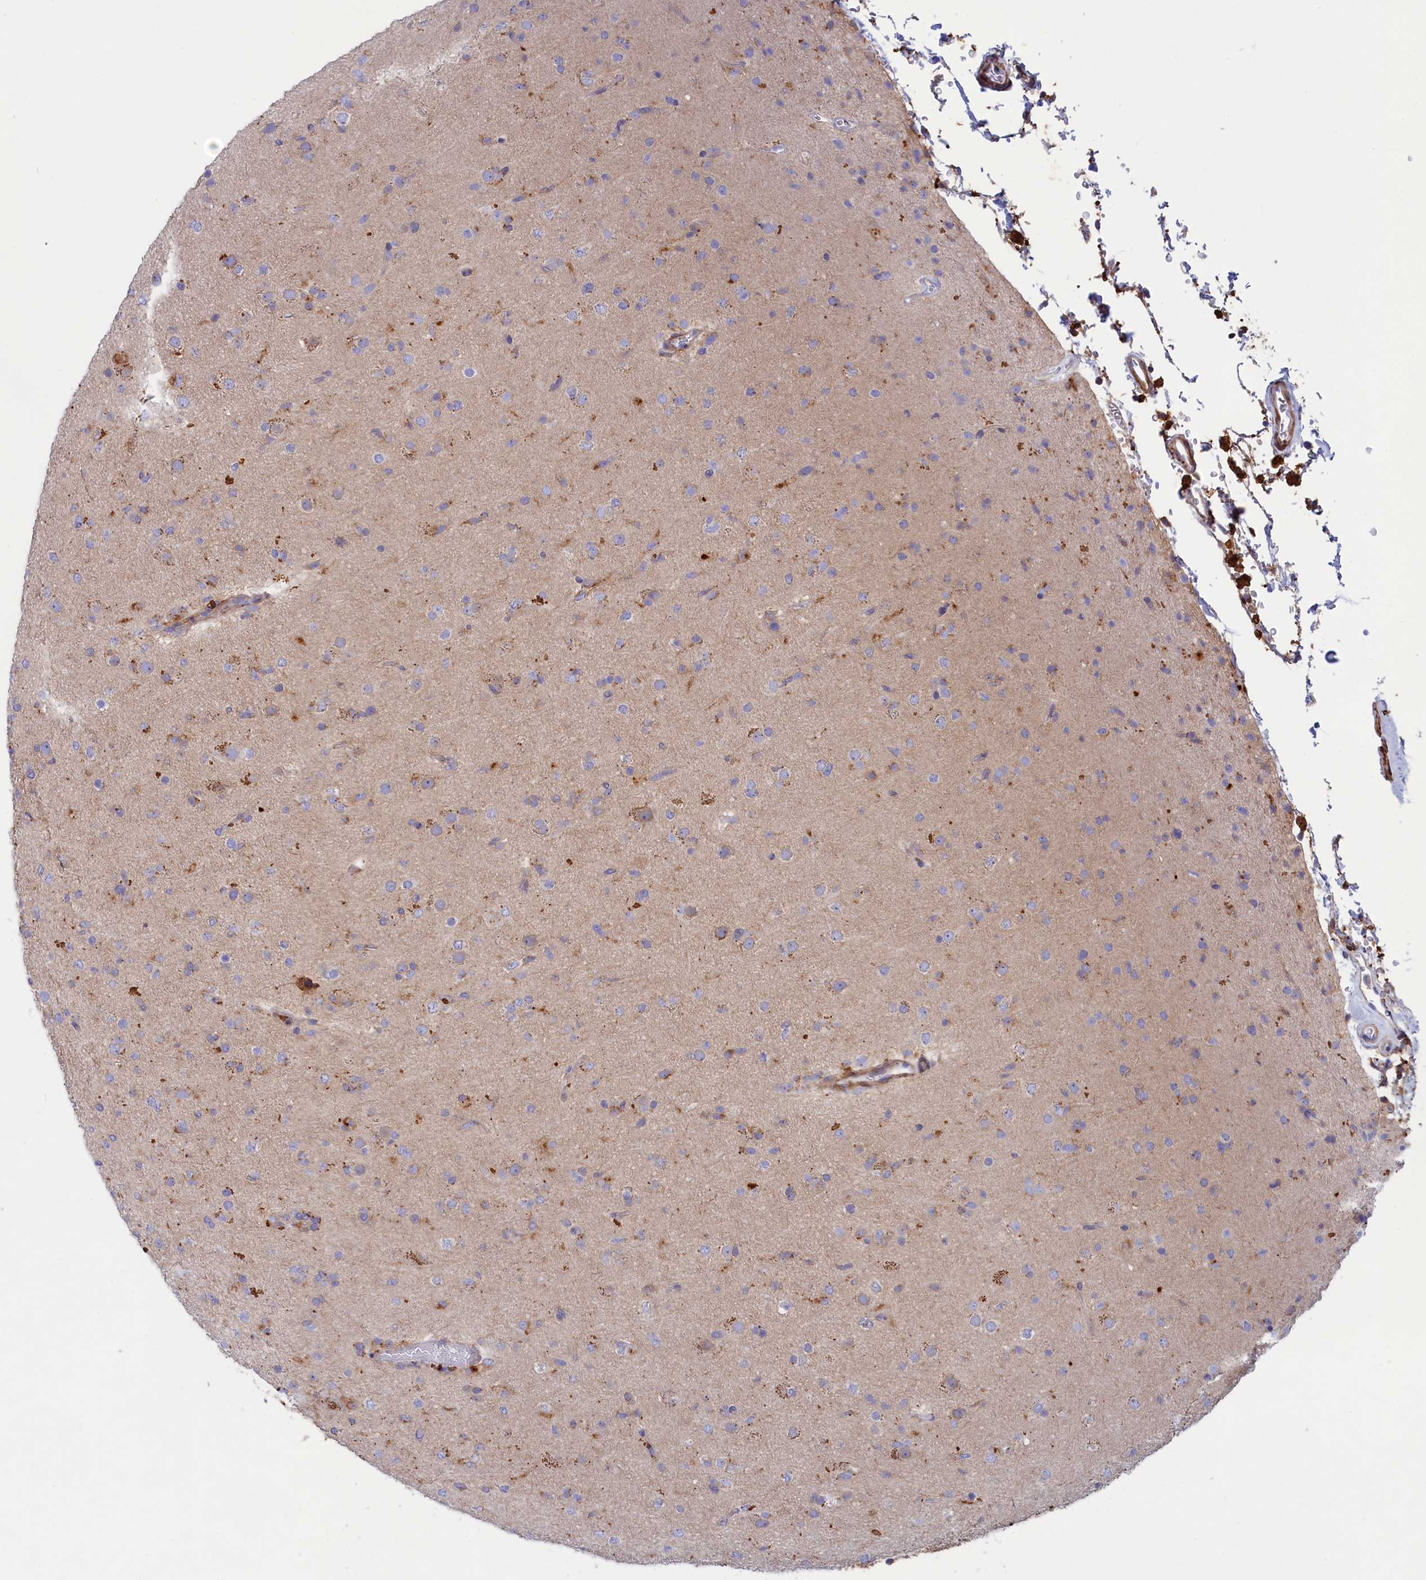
{"staining": {"intensity": "negative", "quantity": "none", "location": "none"}, "tissue": "glioma", "cell_type": "Tumor cells", "image_type": "cancer", "snomed": [{"axis": "morphology", "description": "Glioma, malignant, Low grade"}, {"axis": "topography", "description": "Brain"}], "caption": "Immunohistochemistry (IHC) histopathology image of human malignant glioma (low-grade) stained for a protein (brown), which exhibits no staining in tumor cells. (Brightfield microscopy of DAB (3,3'-diaminobenzidine) immunohistochemistry at high magnification).", "gene": "SCAMP4", "patient": {"sex": "male", "age": 65}}